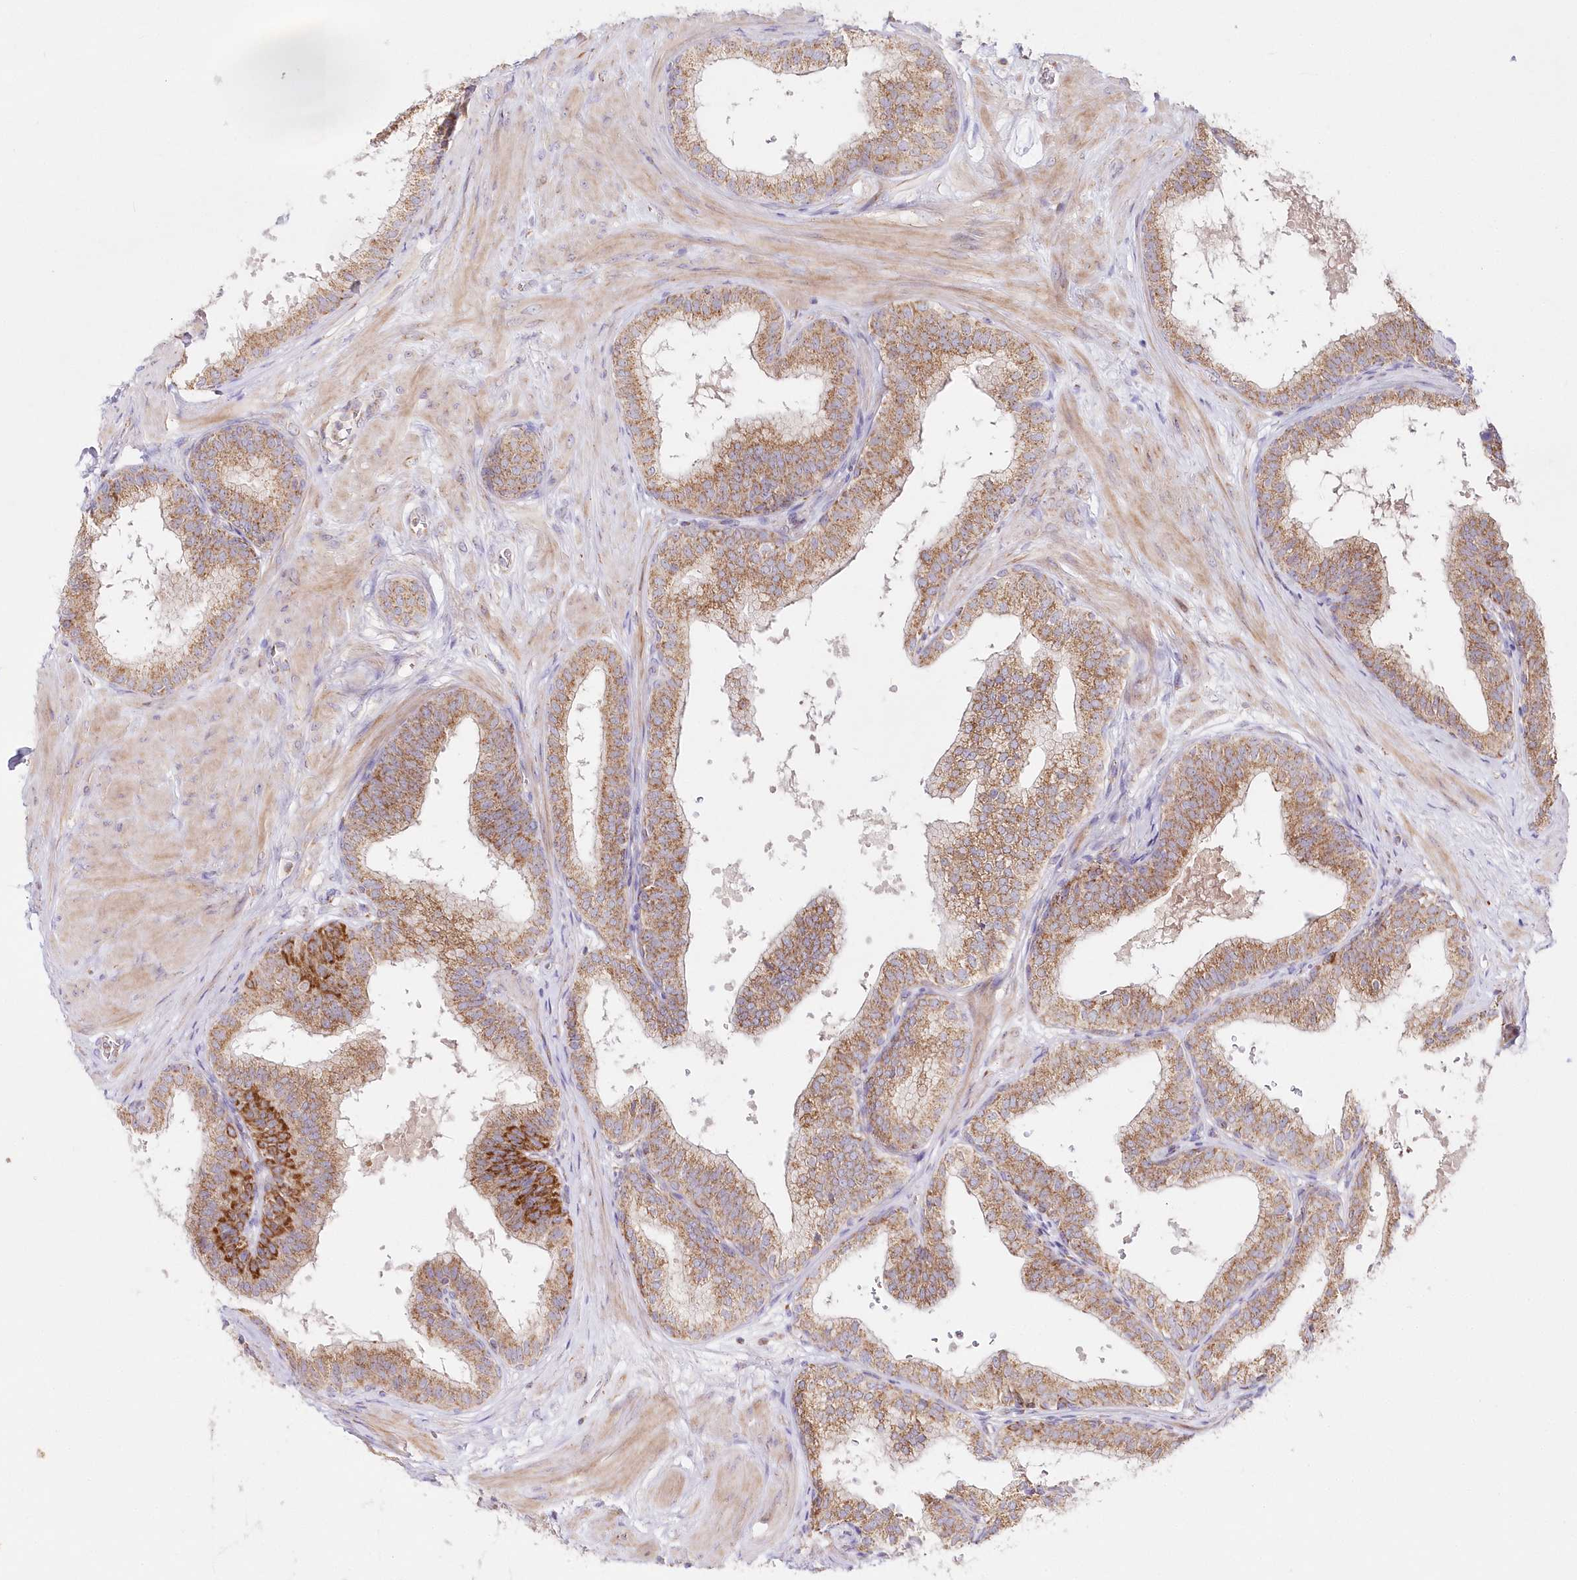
{"staining": {"intensity": "moderate", "quantity": ">75%", "location": "cytoplasmic/membranous"}, "tissue": "prostate", "cell_type": "Glandular cells", "image_type": "normal", "snomed": [{"axis": "morphology", "description": "Normal tissue, NOS"}, {"axis": "topography", "description": "Prostate"}], "caption": "Glandular cells show medium levels of moderate cytoplasmic/membranous staining in about >75% of cells in unremarkable human prostate. Nuclei are stained in blue.", "gene": "DNA2", "patient": {"sex": "male", "age": 60}}